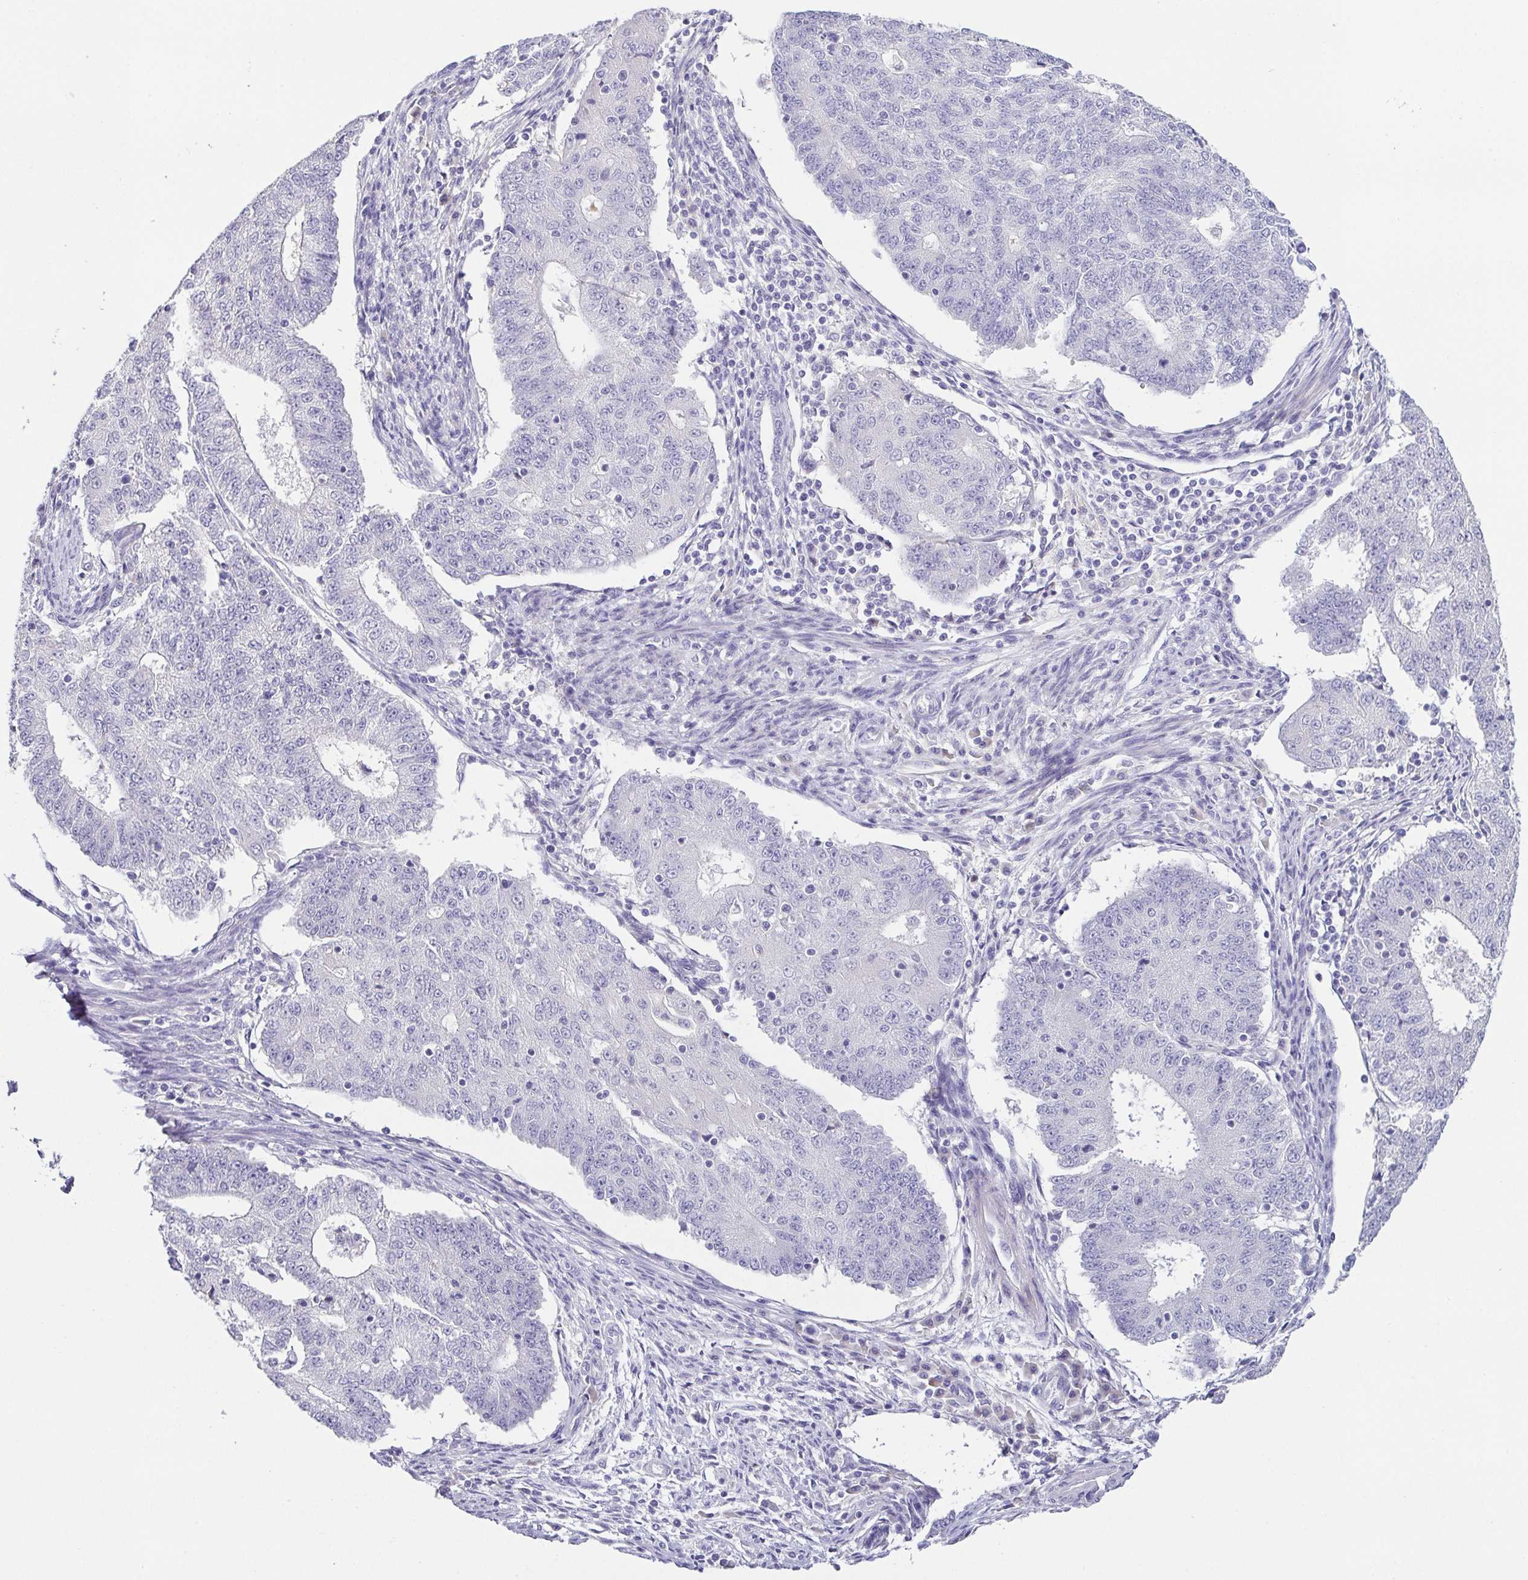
{"staining": {"intensity": "negative", "quantity": "none", "location": "none"}, "tissue": "endometrial cancer", "cell_type": "Tumor cells", "image_type": "cancer", "snomed": [{"axis": "morphology", "description": "Adenocarcinoma, NOS"}, {"axis": "topography", "description": "Endometrium"}], "caption": "Immunohistochemical staining of endometrial cancer (adenocarcinoma) shows no significant staining in tumor cells.", "gene": "HAPLN2", "patient": {"sex": "female", "age": 56}}